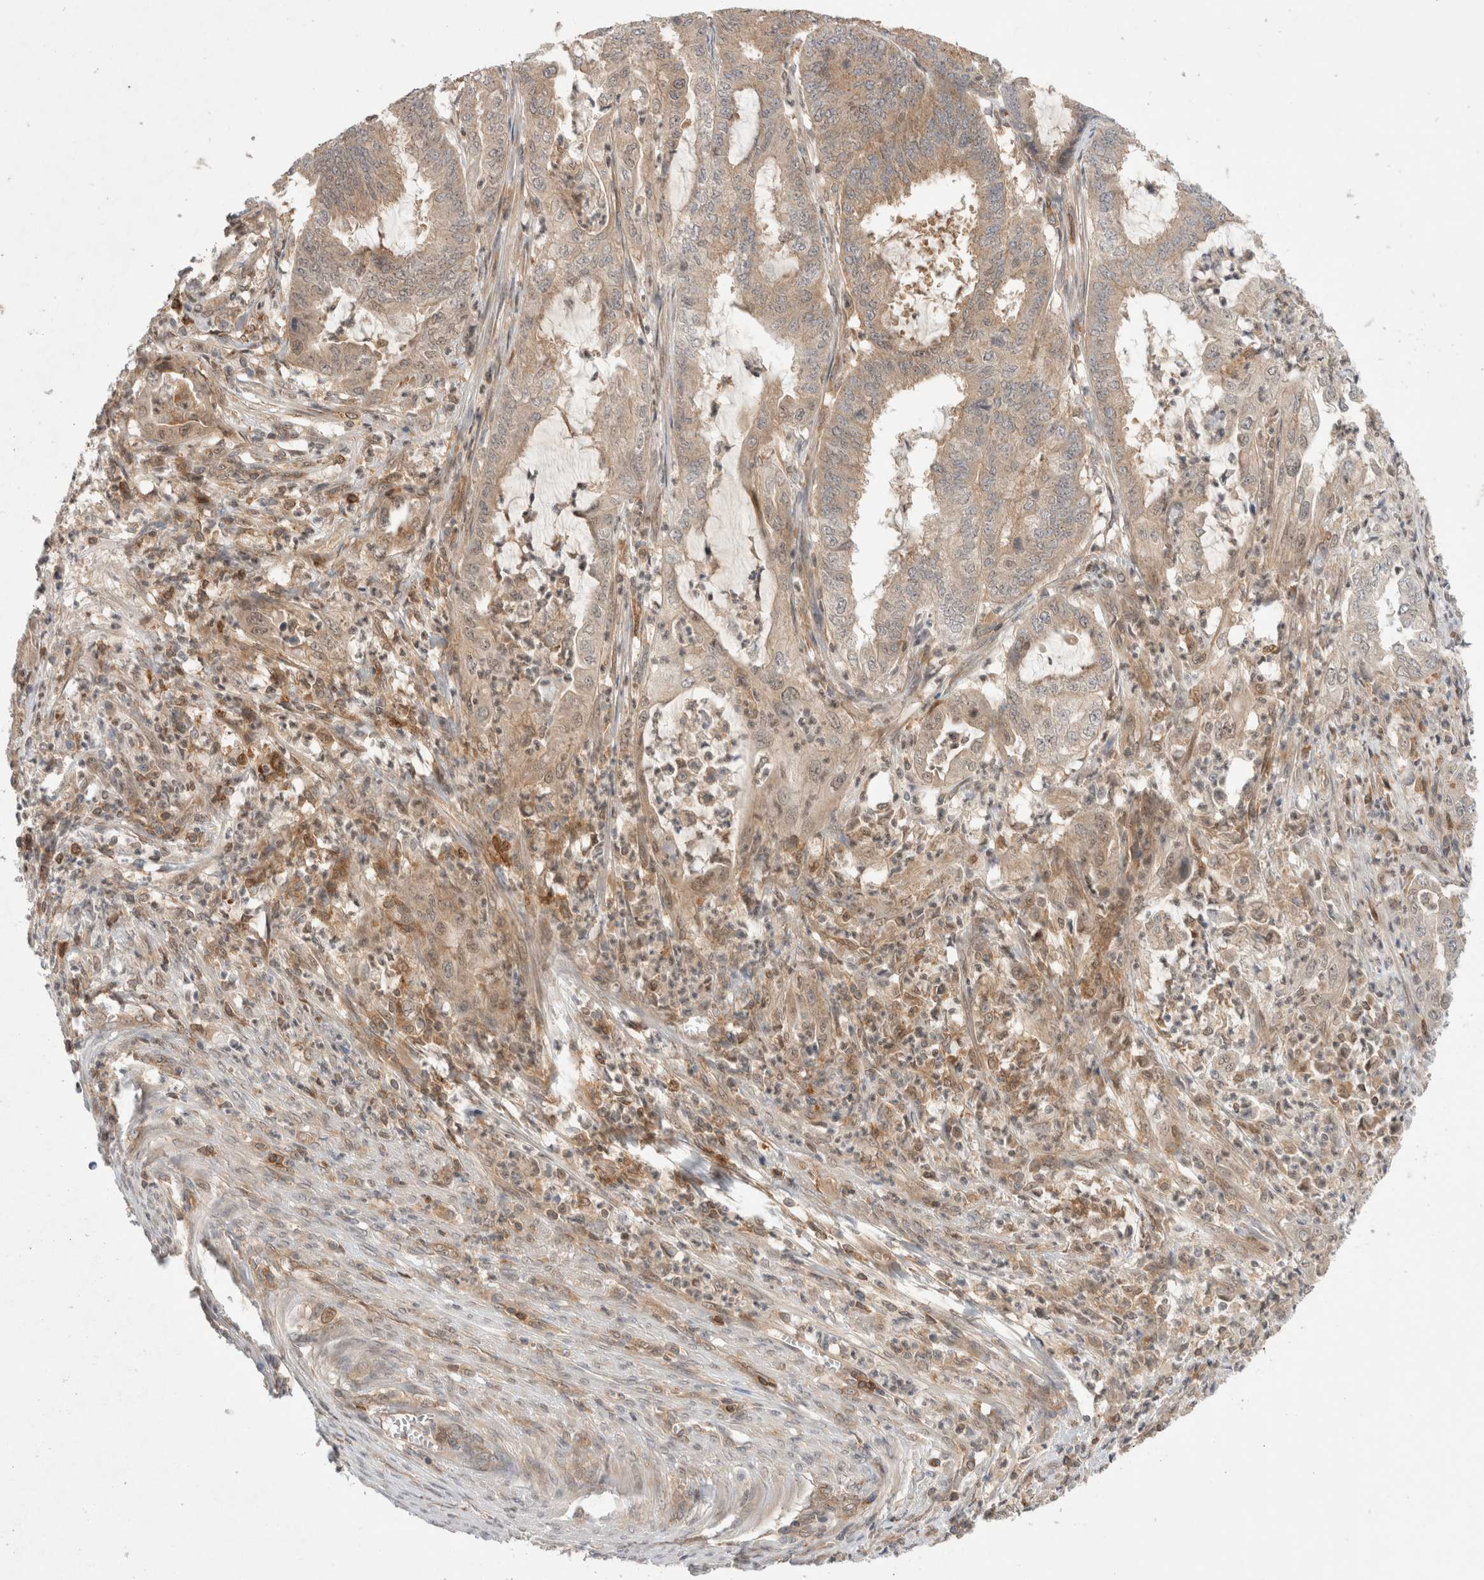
{"staining": {"intensity": "weak", "quantity": ">75%", "location": "cytoplasmic/membranous"}, "tissue": "endometrial cancer", "cell_type": "Tumor cells", "image_type": "cancer", "snomed": [{"axis": "morphology", "description": "Adenocarcinoma, NOS"}, {"axis": "topography", "description": "Endometrium"}], "caption": "A low amount of weak cytoplasmic/membranous staining is appreciated in about >75% of tumor cells in endometrial cancer tissue.", "gene": "NFKB1", "patient": {"sex": "female", "age": 51}}